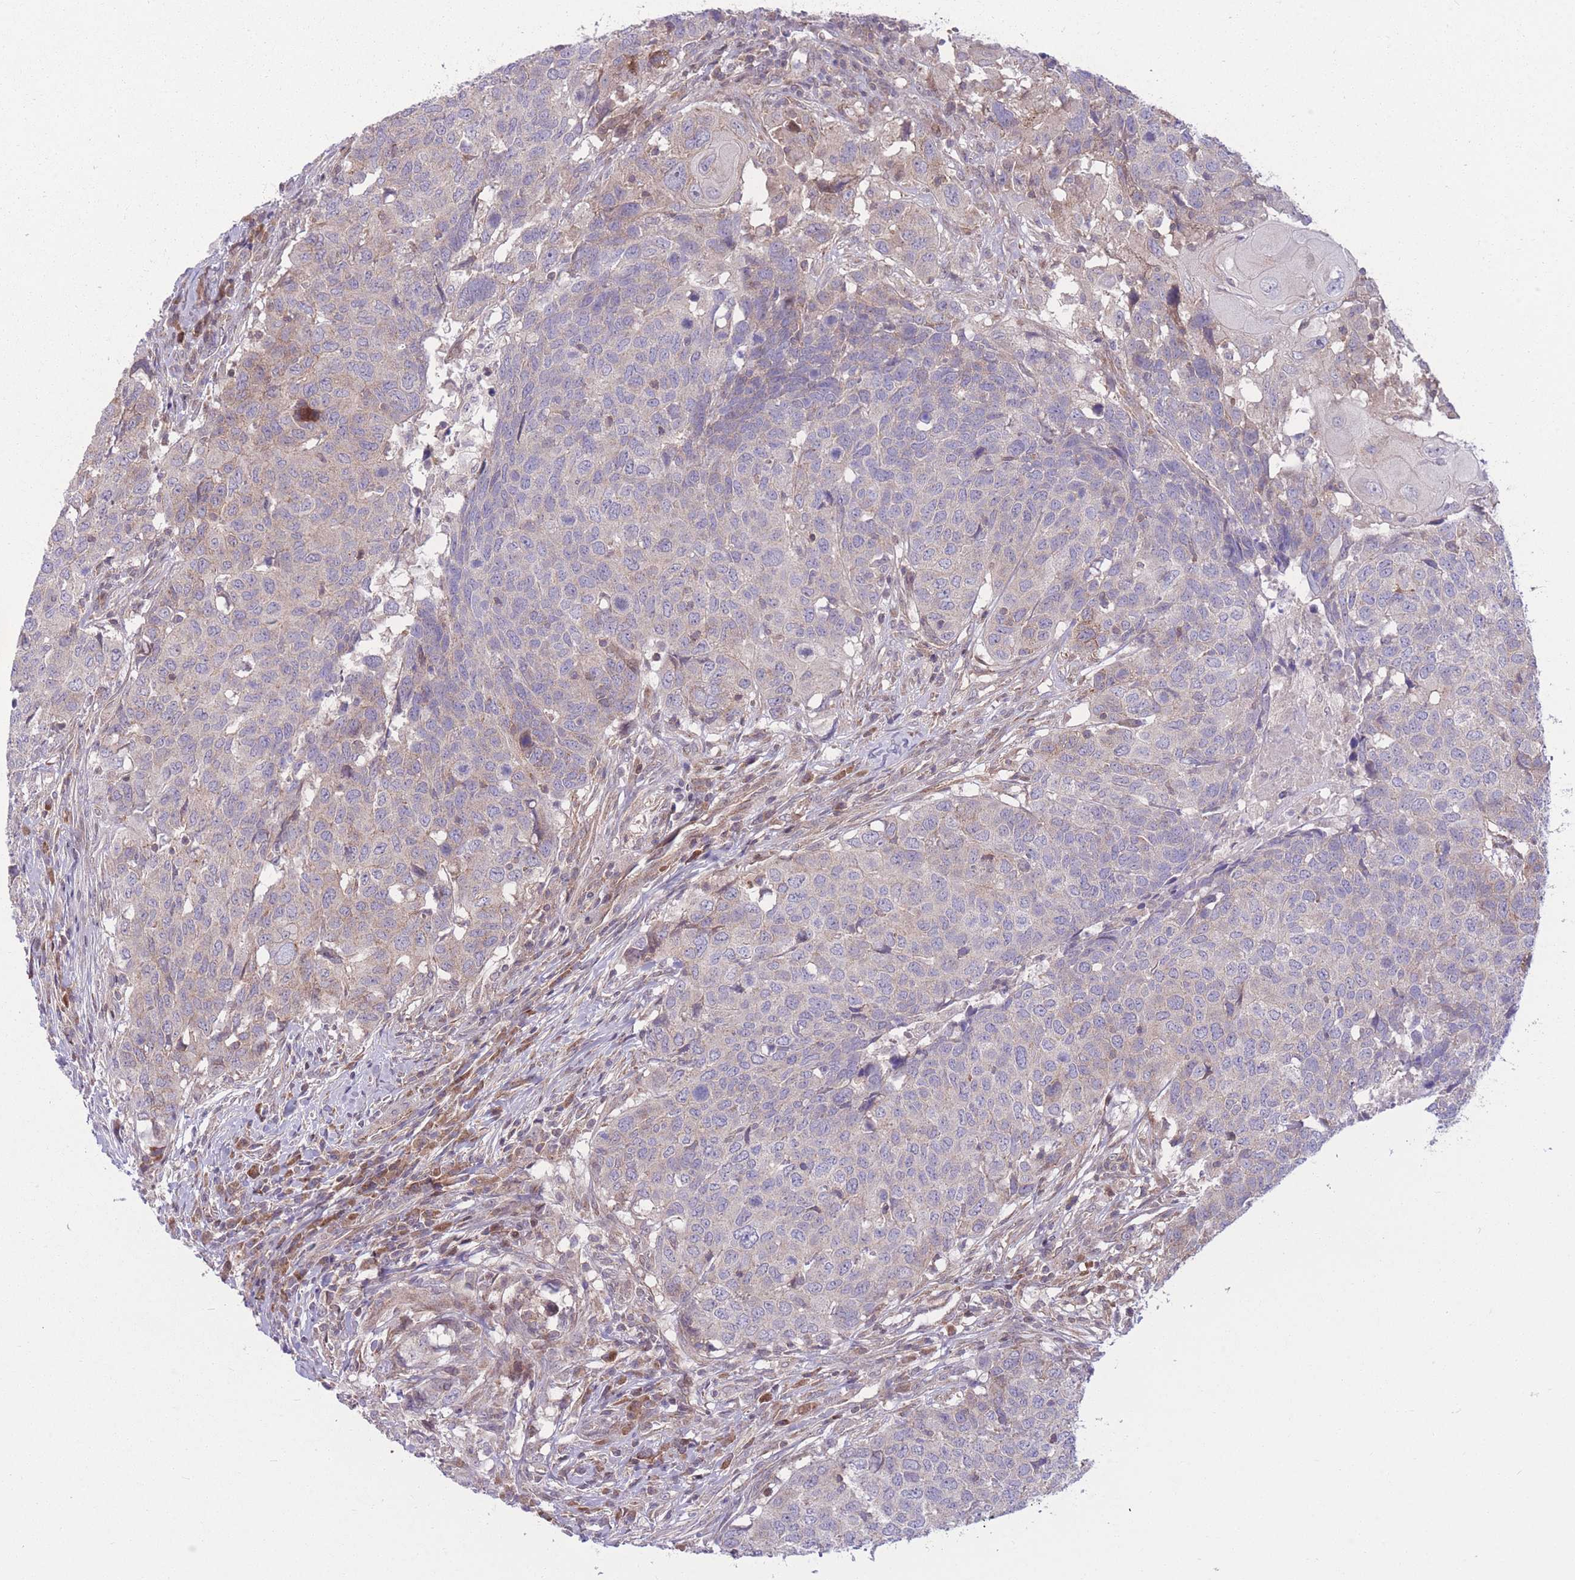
{"staining": {"intensity": "negative", "quantity": "none", "location": "none"}, "tissue": "head and neck cancer", "cell_type": "Tumor cells", "image_type": "cancer", "snomed": [{"axis": "morphology", "description": "Normal tissue, NOS"}, {"axis": "morphology", "description": "Squamous cell carcinoma, NOS"}, {"axis": "topography", "description": "Skeletal muscle"}, {"axis": "topography", "description": "Vascular tissue"}, {"axis": "topography", "description": "Peripheral nerve tissue"}, {"axis": "topography", "description": "Head-Neck"}], "caption": "The histopathology image exhibits no staining of tumor cells in squamous cell carcinoma (head and neck).", "gene": "RIC8A", "patient": {"sex": "male", "age": 66}}